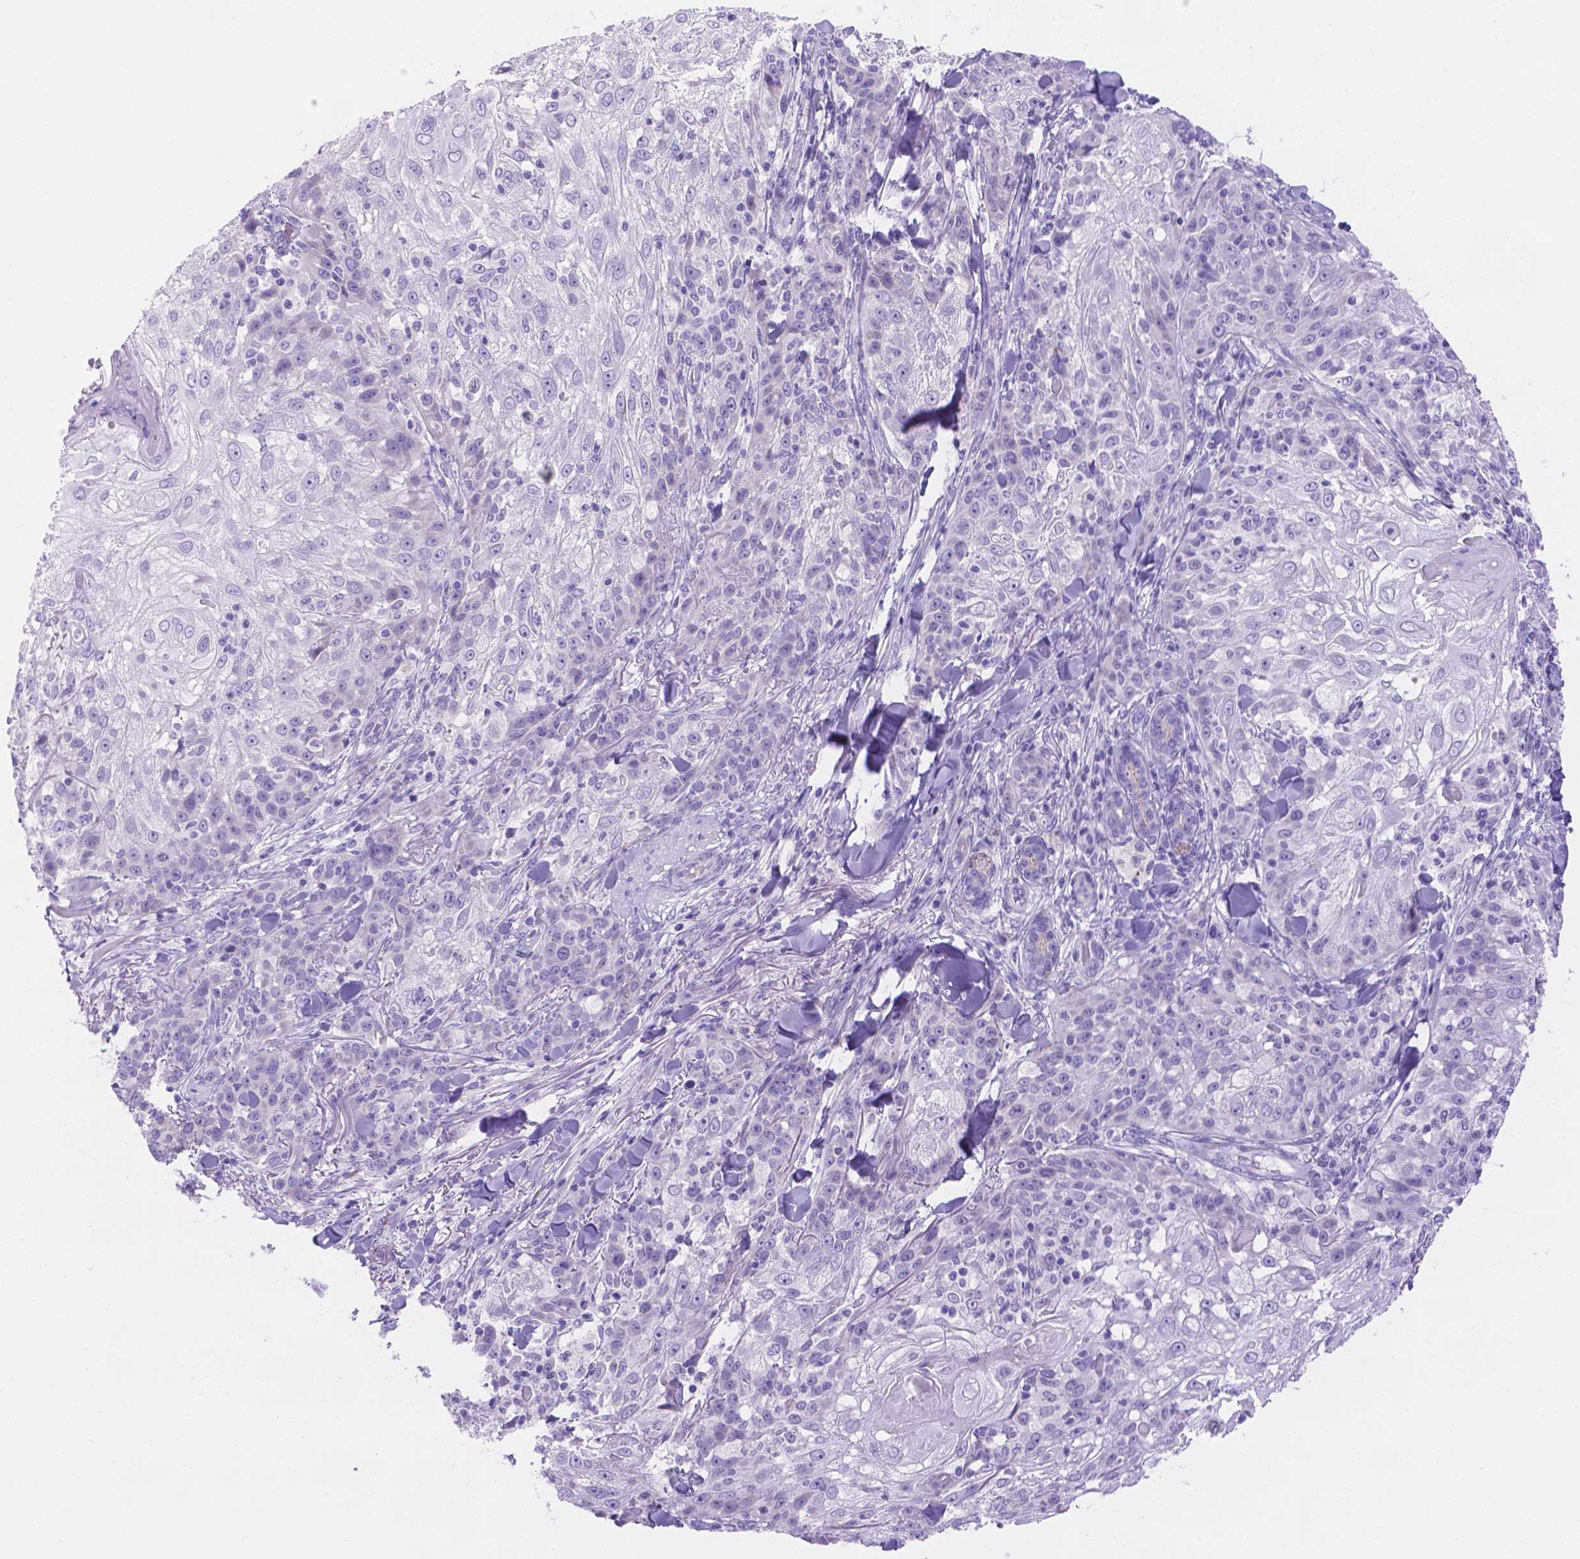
{"staining": {"intensity": "negative", "quantity": "none", "location": "none"}, "tissue": "skin cancer", "cell_type": "Tumor cells", "image_type": "cancer", "snomed": [{"axis": "morphology", "description": "Normal tissue, NOS"}, {"axis": "morphology", "description": "Squamous cell carcinoma, NOS"}, {"axis": "topography", "description": "Skin"}], "caption": "Skin squamous cell carcinoma was stained to show a protein in brown. There is no significant expression in tumor cells.", "gene": "MLN", "patient": {"sex": "female", "age": 83}}